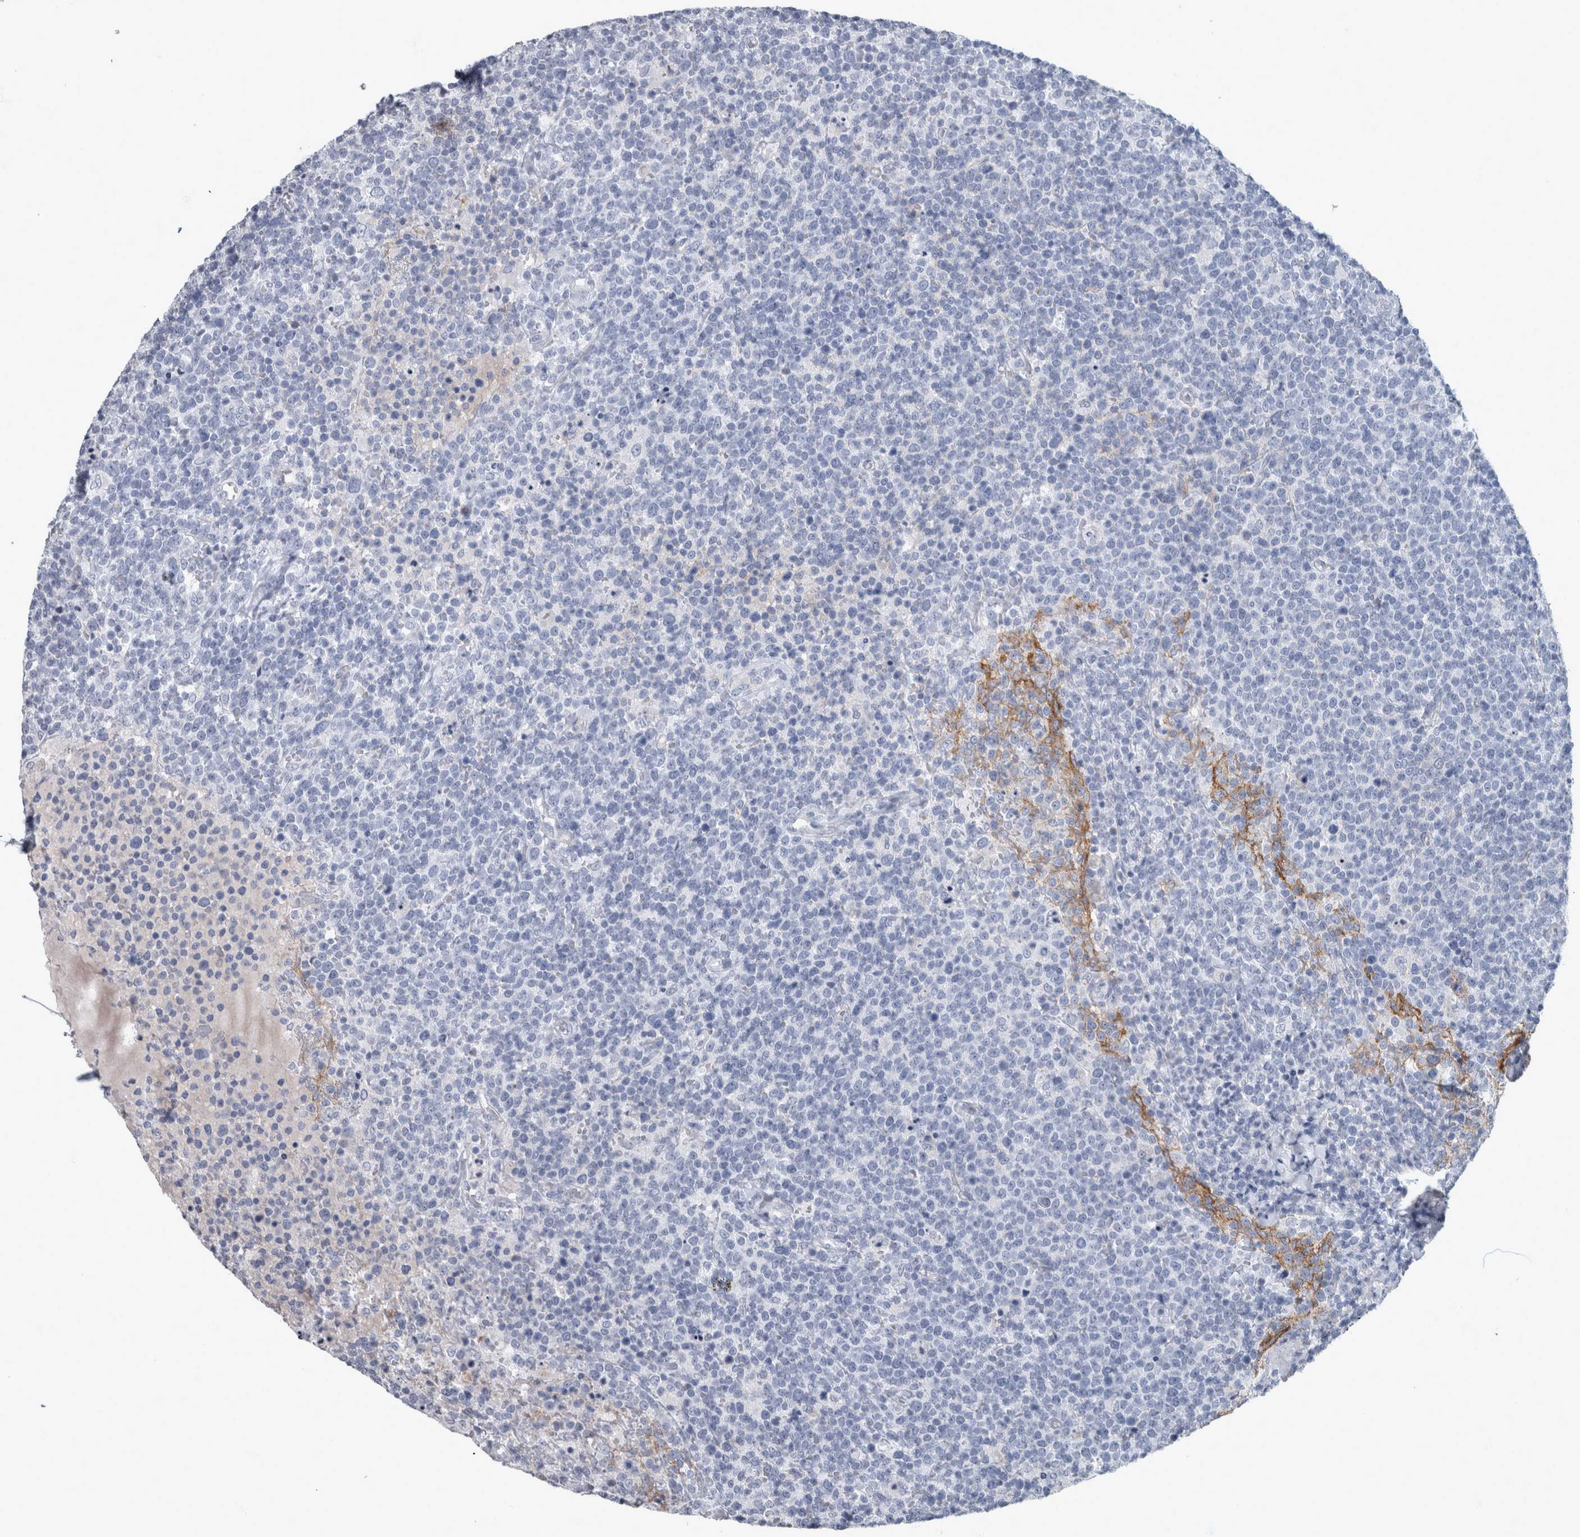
{"staining": {"intensity": "negative", "quantity": "none", "location": "none"}, "tissue": "lymphoma", "cell_type": "Tumor cells", "image_type": "cancer", "snomed": [{"axis": "morphology", "description": "Malignant lymphoma, non-Hodgkin's type, High grade"}, {"axis": "topography", "description": "Lymph node"}], "caption": "Immunohistochemical staining of human lymphoma exhibits no significant positivity in tumor cells. The staining is performed using DAB brown chromogen with nuclei counter-stained in using hematoxylin.", "gene": "DSG2", "patient": {"sex": "male", "age": 61}}